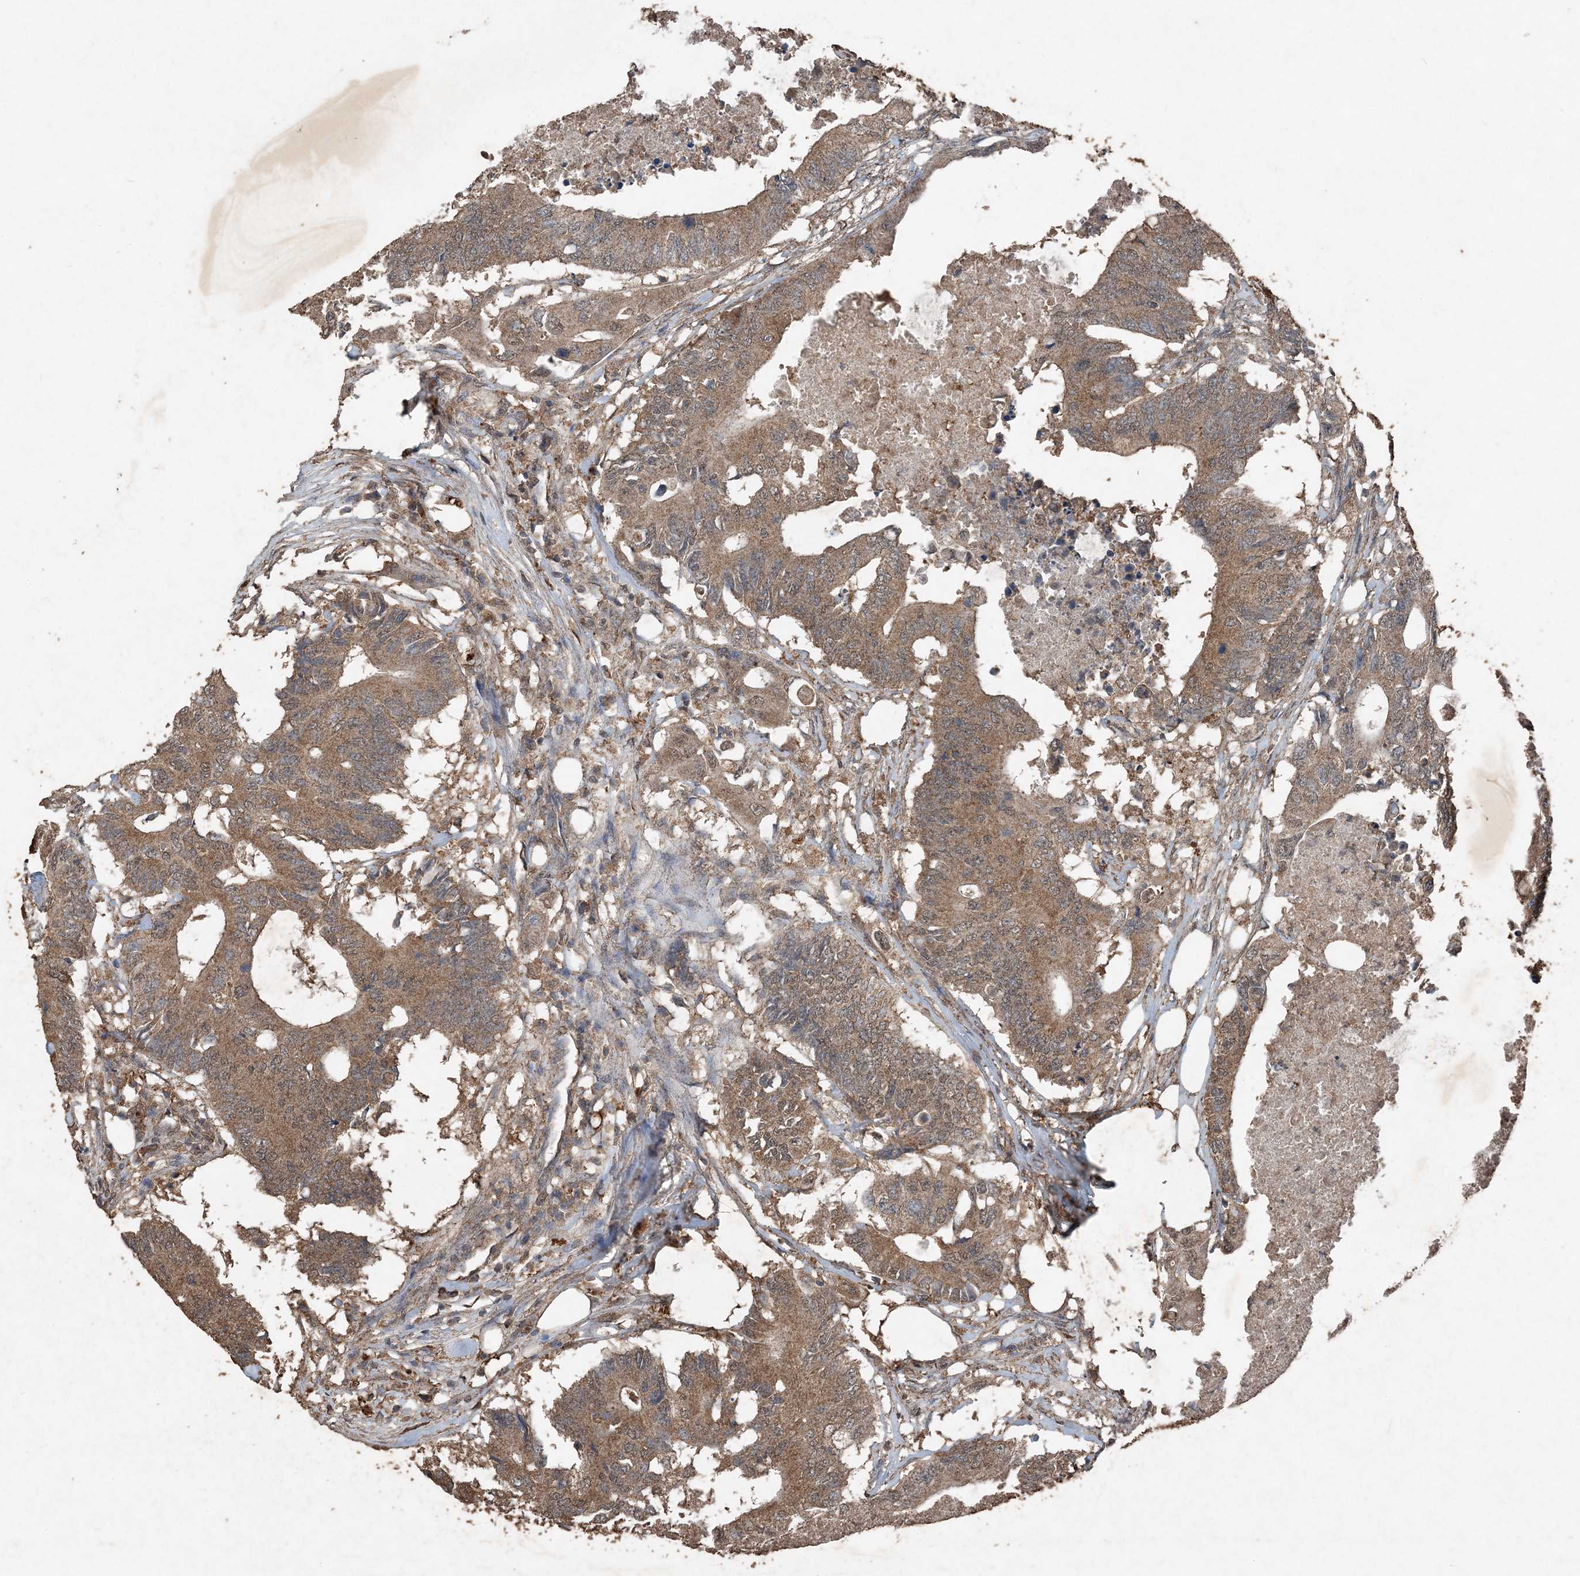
{"staining": {"intensity": "moderate", "quantity": ">75%", "location": "cytoplasmic/membranous"}, "tissue": "colorectal cancer", "cell_type": "Tumor cells", "image_type": "cancer", "snomed": [{"axis": "morphology", "description": "Adenocarcinoma, NOS"}, {"axis": "topography", "description": "Colon"}], "caption": "Human colorectal cancer stained for a protein (brown) exhibits moderate cytoplasmic/membranous positive positivity in approximately >75% of tumor cells.", "gene": "FCN3", "patient": {"sex": "male", "age": 71}}